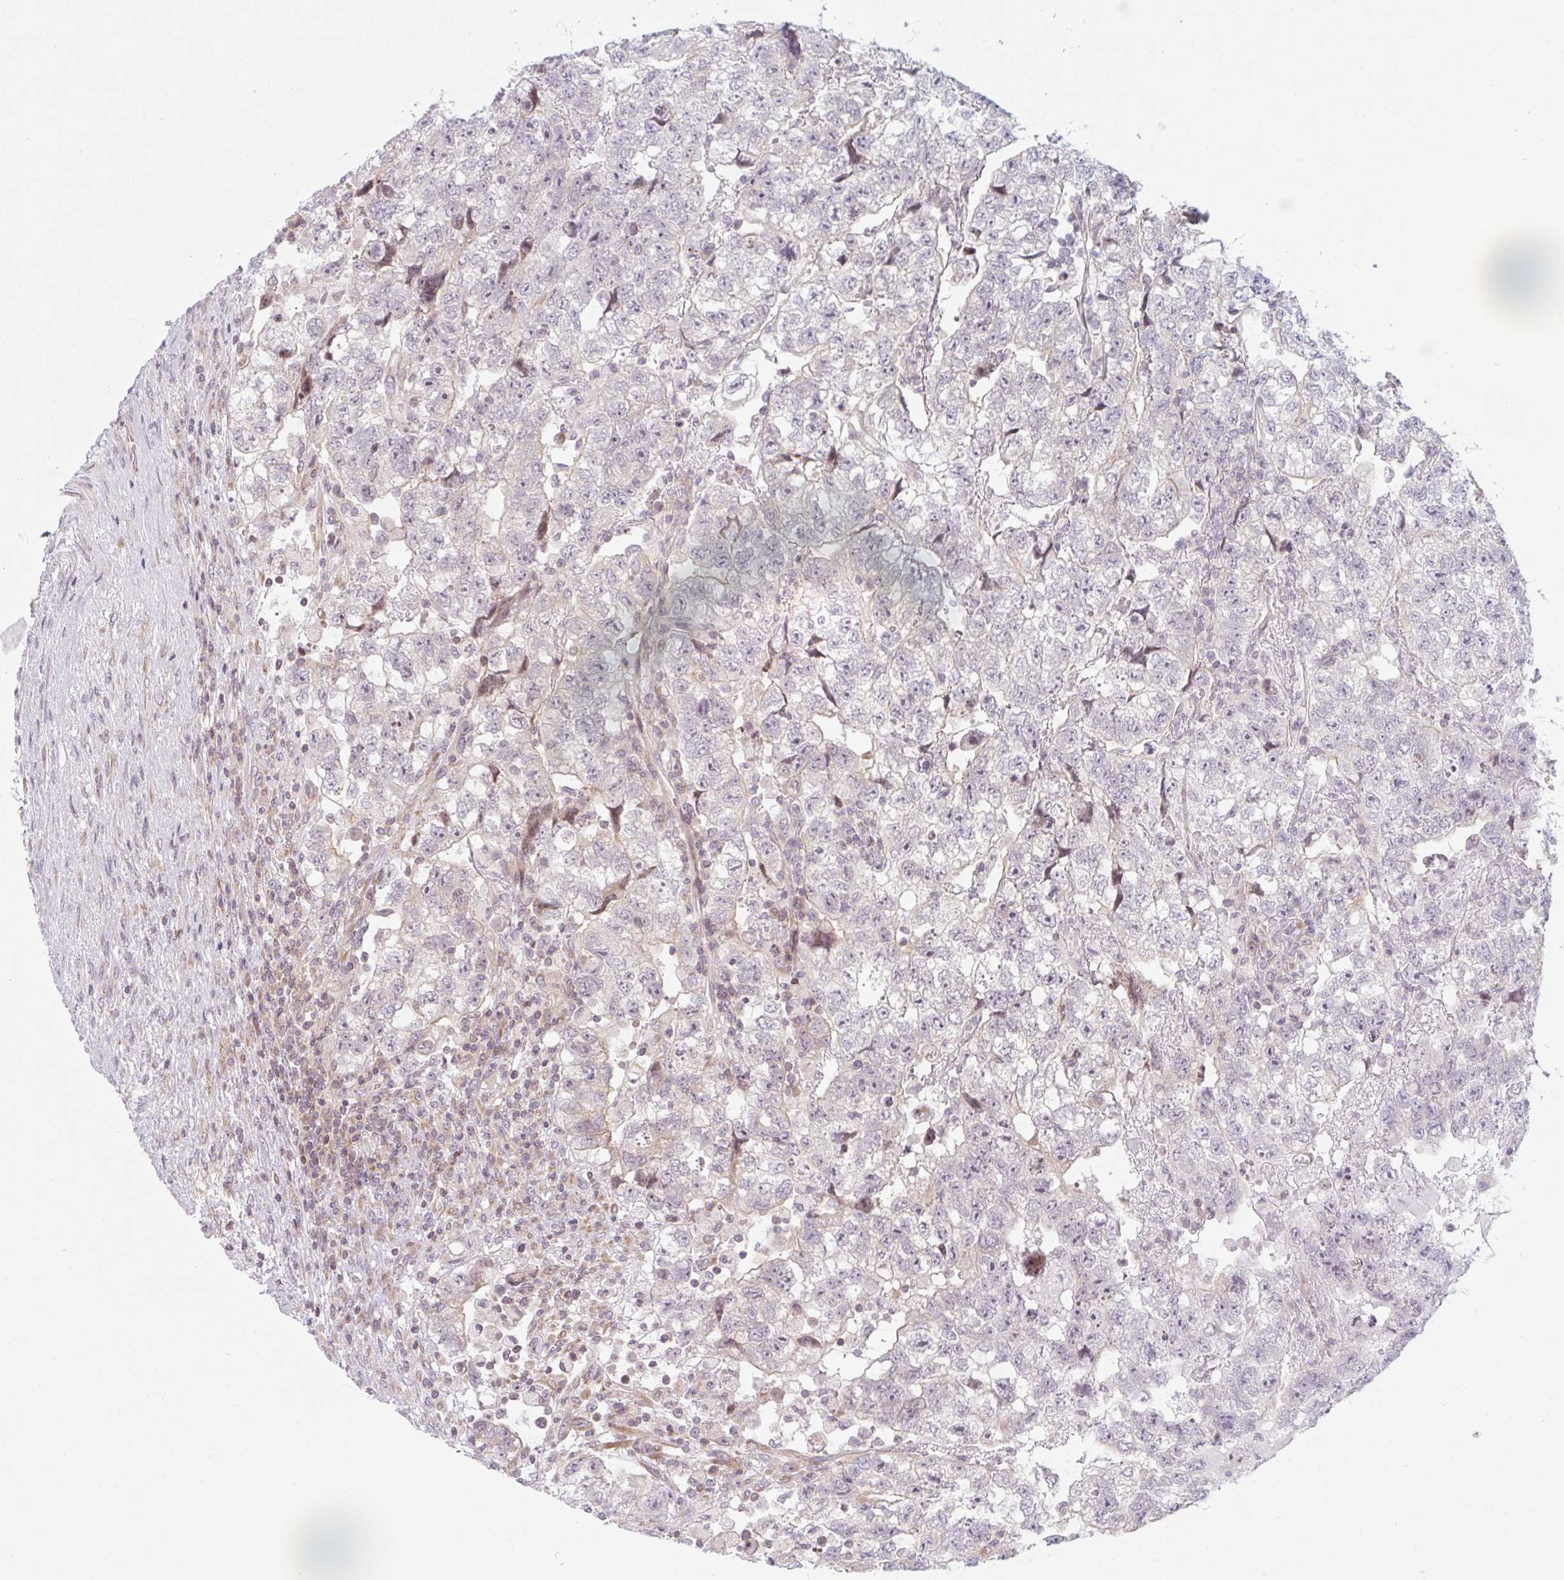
{"staining": {"intensity": "negative", "quantity": "none", "location": "none"}, "tissue": "testis cancer", "cell_type": "Tumor cells", "image_type": "cancer", "snomed": [{"axis": "morphology", "description": "Normal tissue, NOS"}, {"axis": "morphology", "description": "Carcinoma, Embryonal, NOS"}, {"axis": "topography", "description": "Testis"}], "caption": "A high-resolution photomicrograph shows immunohistochemistry staining of testis embryonal carcinoma, which reveals no significant positivity in tumor cells. (Brightfield microscopy of DAB immunohistochemistry at high magnification).", "gene": "TMEM237", "patient": {"sex": "male", "age": 36}}